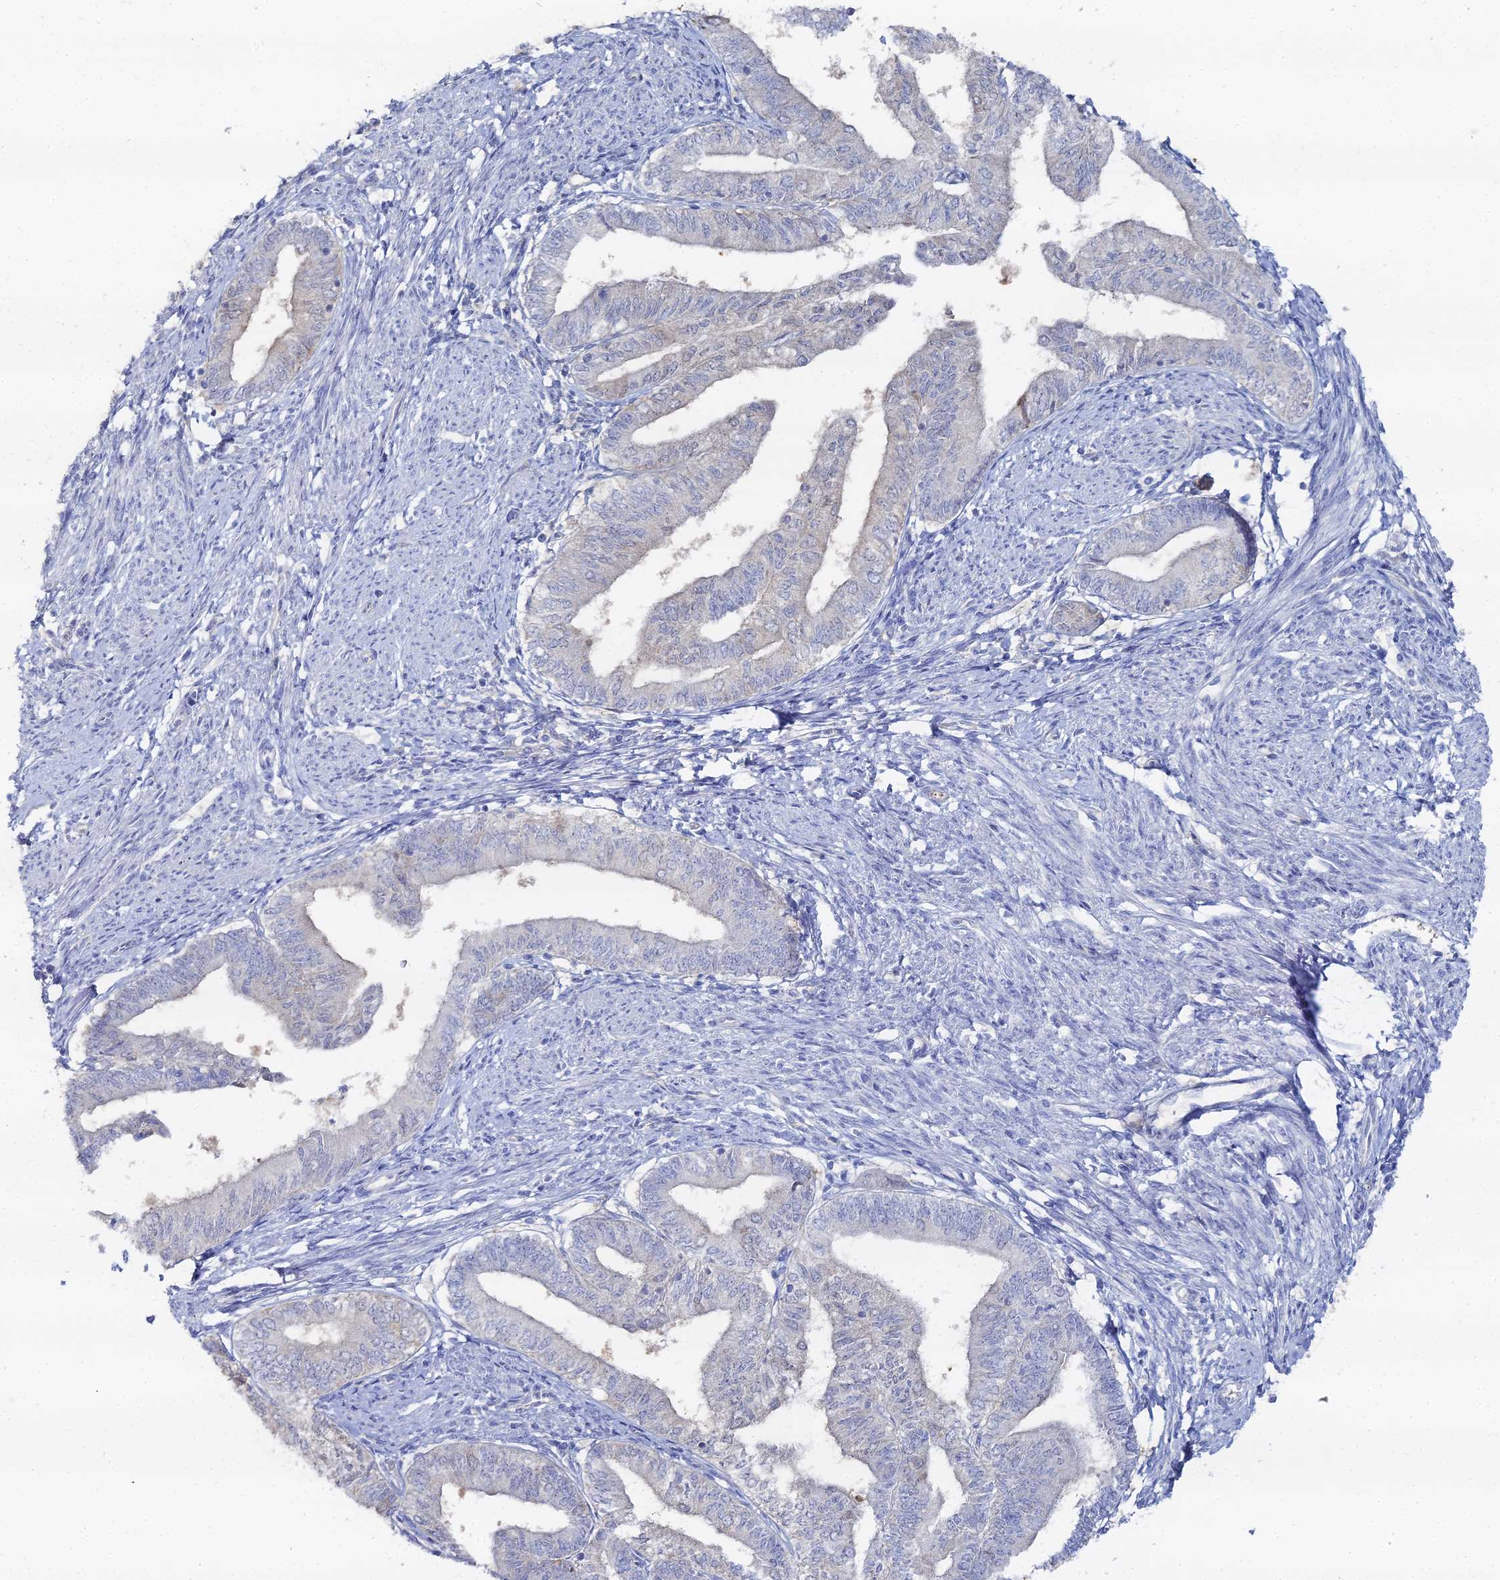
{"staining": {"intensity": "negative", "quantity": "none", "location": "none"}, "tissue": "endometrial cancer", "cell_type": "Tumor cells", "image_type": "cancer", "snomed": [{"axis": "morphology", "description": "Adenocarcinoma, NOS"}, {"axis": "topography", "description": "Endometrium"}], "caption": "Immunohistochemical staining of endometrial cancer (adenocarcinoma) exhibits no significant positivity in tumor cells.", "gene": "THAP4", "patient": {"sex": "female", "age": 66}}